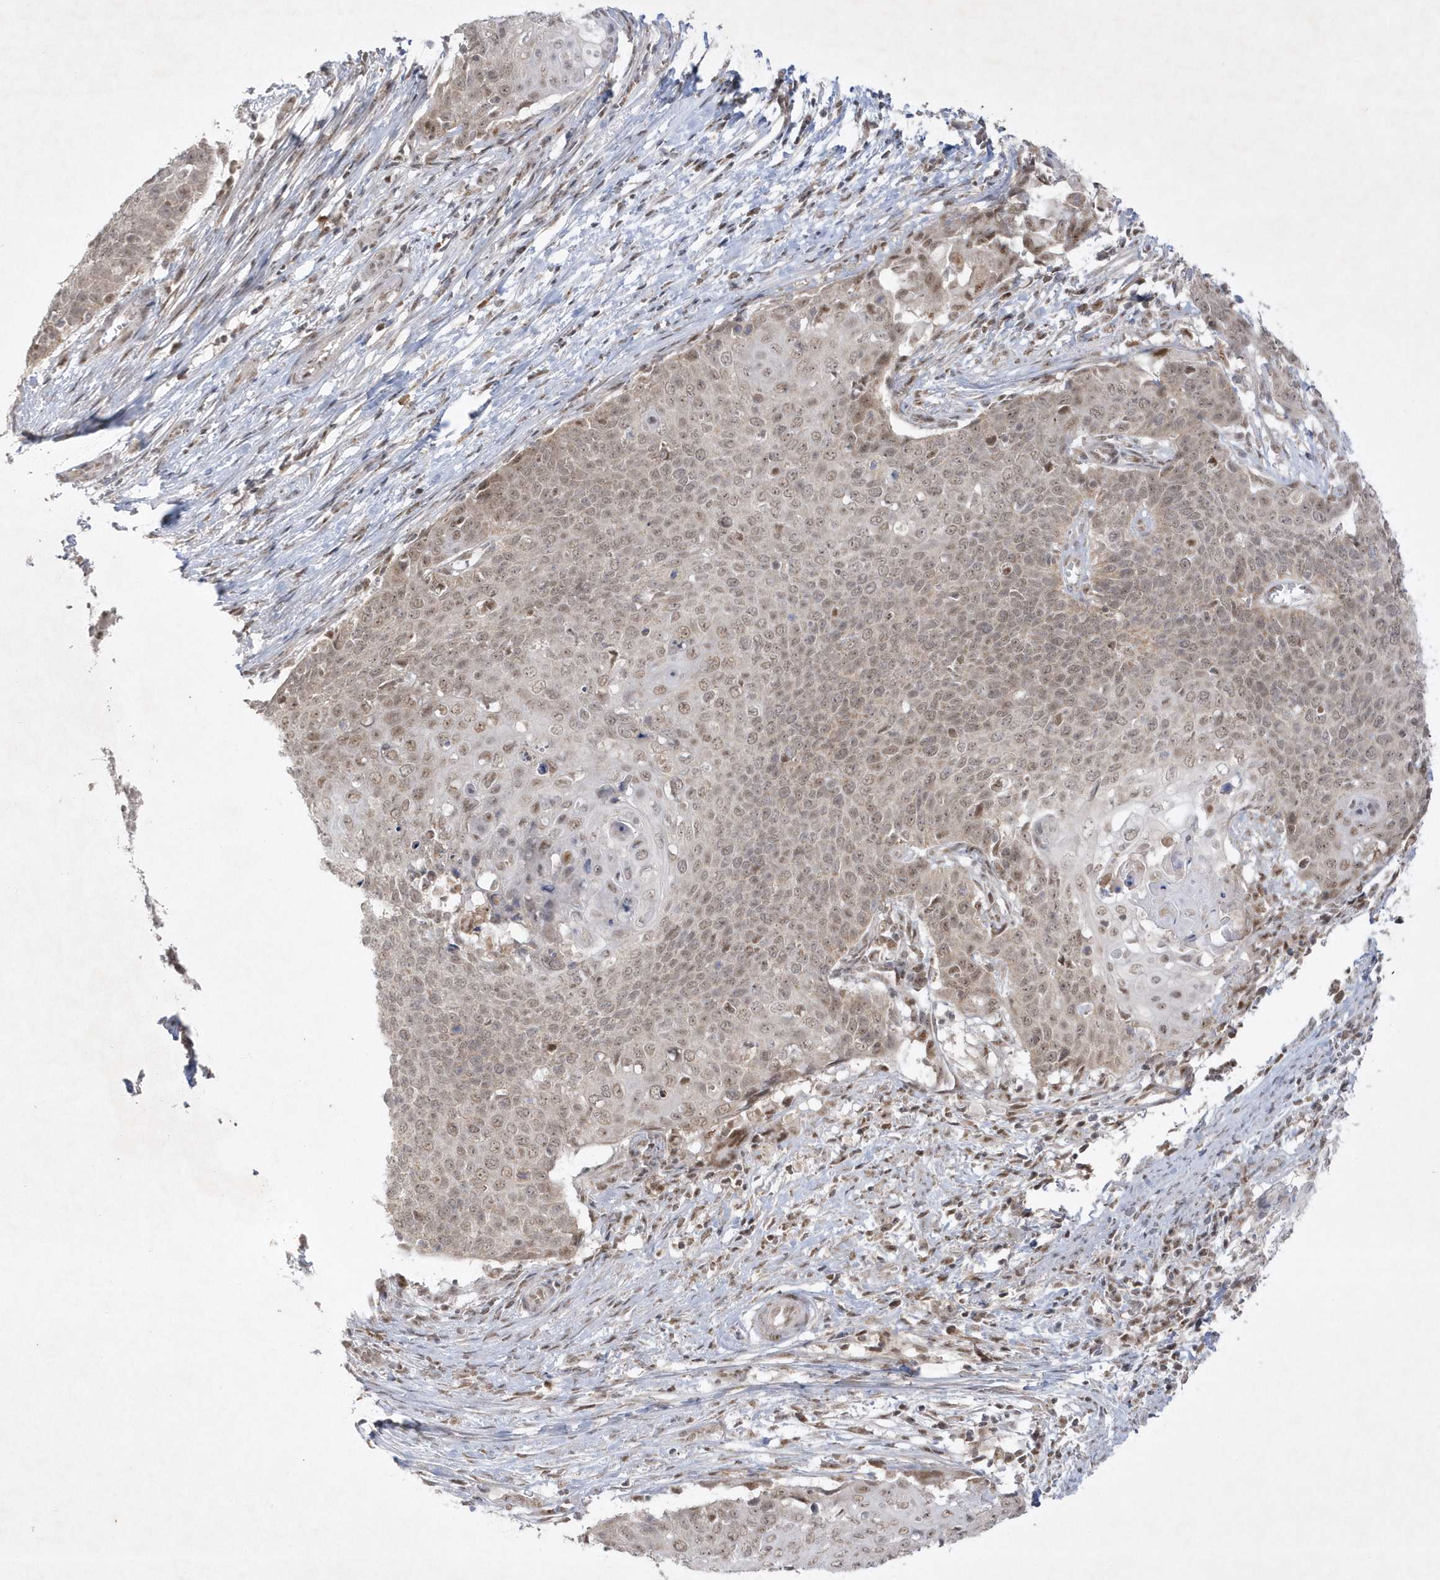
{"staining": {"intensity": "moderate", "quantity": "25%-75%", "location": "nuclear"}, "tissue": "cervical cancer", "cell_type": "Tumor cells", "image_type": "cancer", "snomed": [{"axis": "morphology", "description": "Squamous cell carcinoma, NOS"}, {"axis": "topography", "description": "Cervix"}], "caption": "Moderate nuclear protein staining is identified in approximately 25%-75% of tumor cells in cervical cancer.", "gene": "CPSF3", "patient": {"sex": "female", "age": 39}}